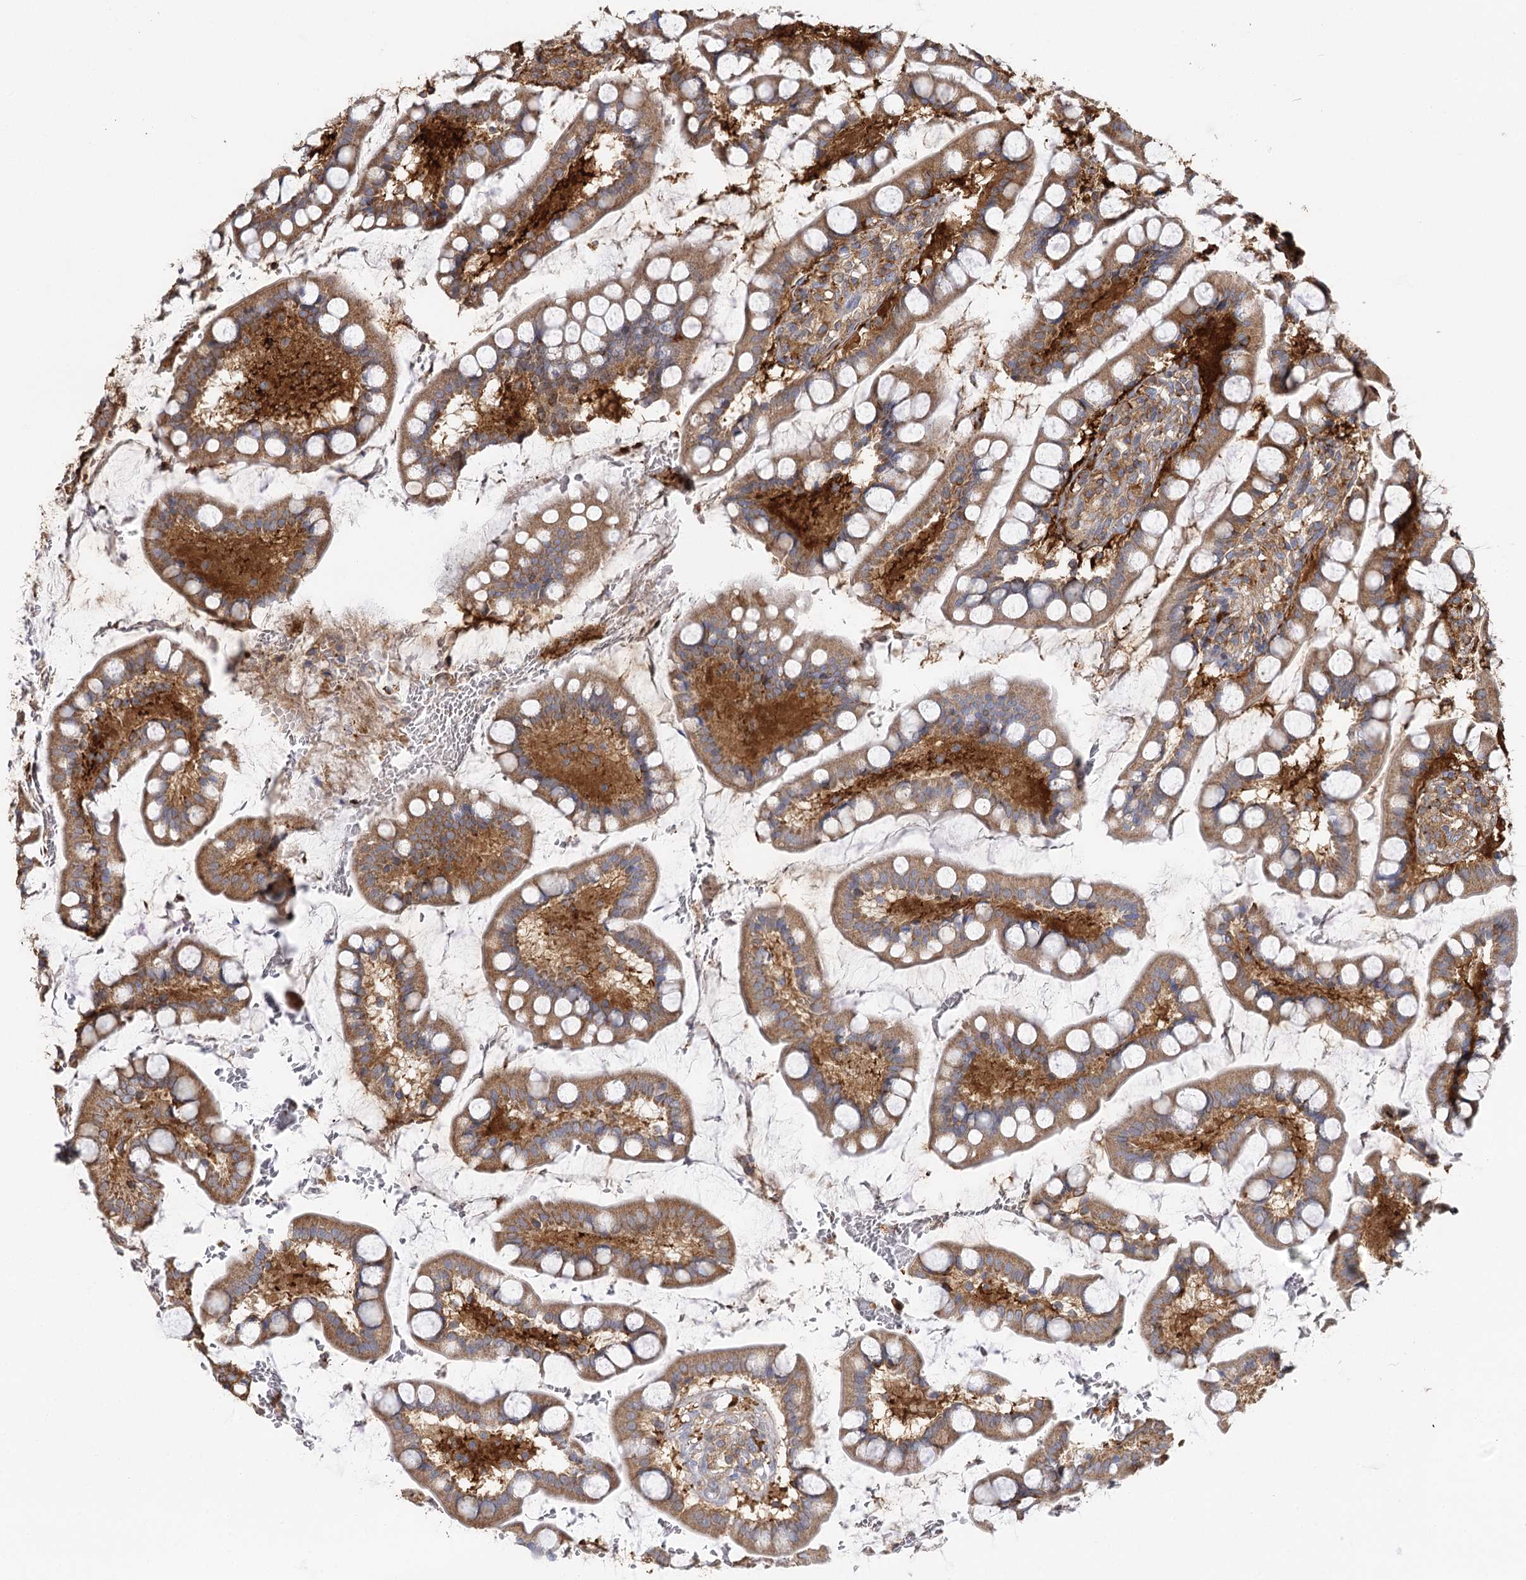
{"staining": {"intensity": "moderate", "quantity": ">75%", "location": "cytoplasmic/membranous"}, "tissue": "small intestine", "cell_type": "Glandular cells", "image_type": "normal", "snomed": [{"axis": "morphology", "description": "Normal tissue, NOS"}, {"axis": "topography", "description": "Small intestine"}], "caption": "A histopathology image of small intestine stained for a protein exhibits moderate cytoplasmic/membranous brown staining in glandular cells.", "gene": "SEC24B", "patient": {"sex": "male", "age": 52}}